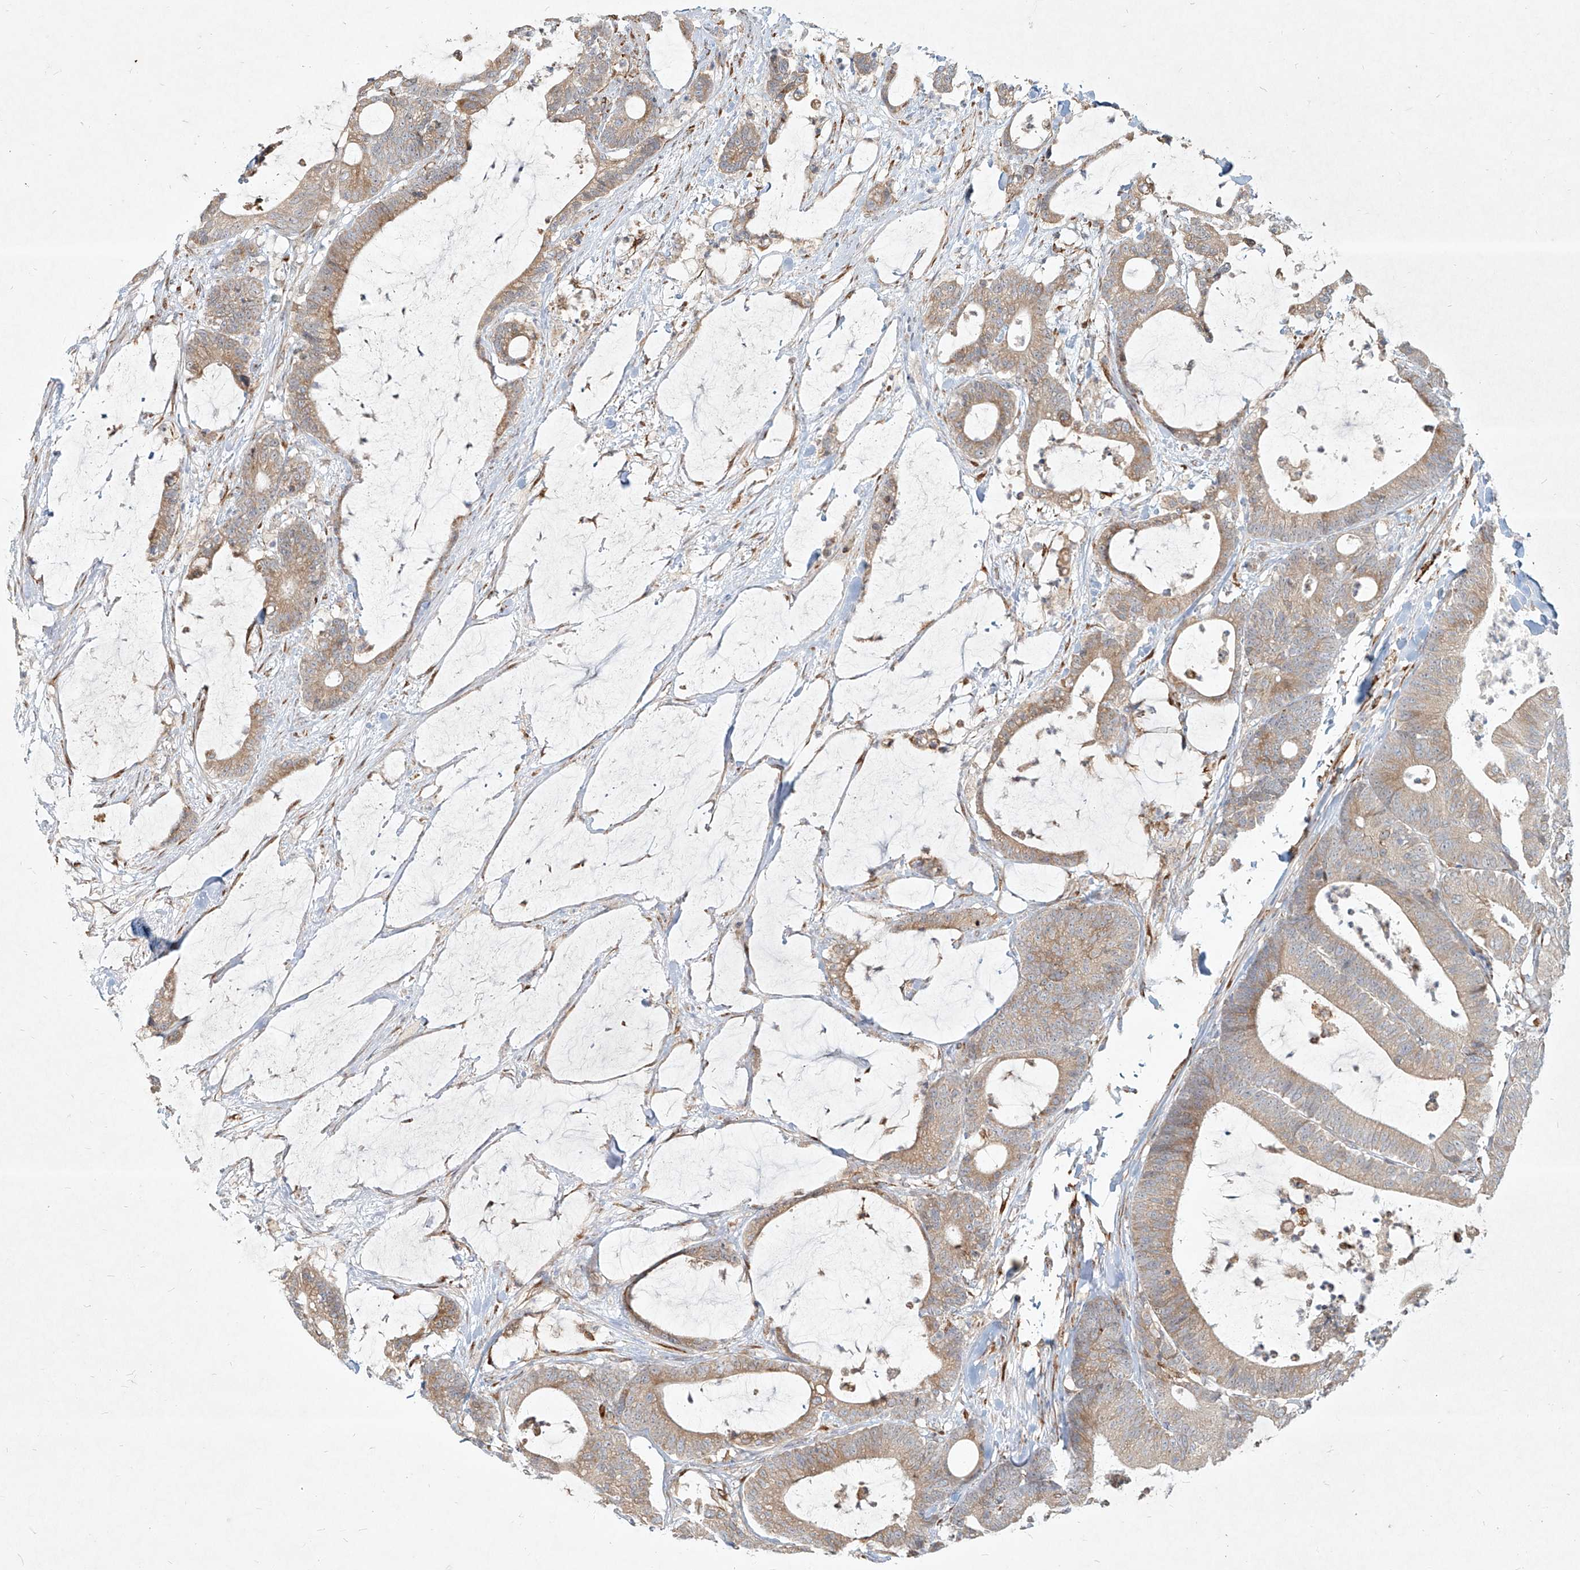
{"staining": {"intensity": "weak", "quantity": ">75%", "location": "cytoplasmic/membranous"}, "tissue": "colorectal cancer", "cell_type": "Tumor cells", "image_type": "cancer", "snomed": [{"axis": "morphology", "description": "Adenocarcinoma, NOS"}, {"axis": "topography", "description": "Colon"}], "caption": "A micrograph of human colorectal cancer stained for a protein demonstrates weak cytoplasmic/membranous brown staining in tumor cells.", "gene": "CD209", "patient": {"sex": "female", "age": 84}}